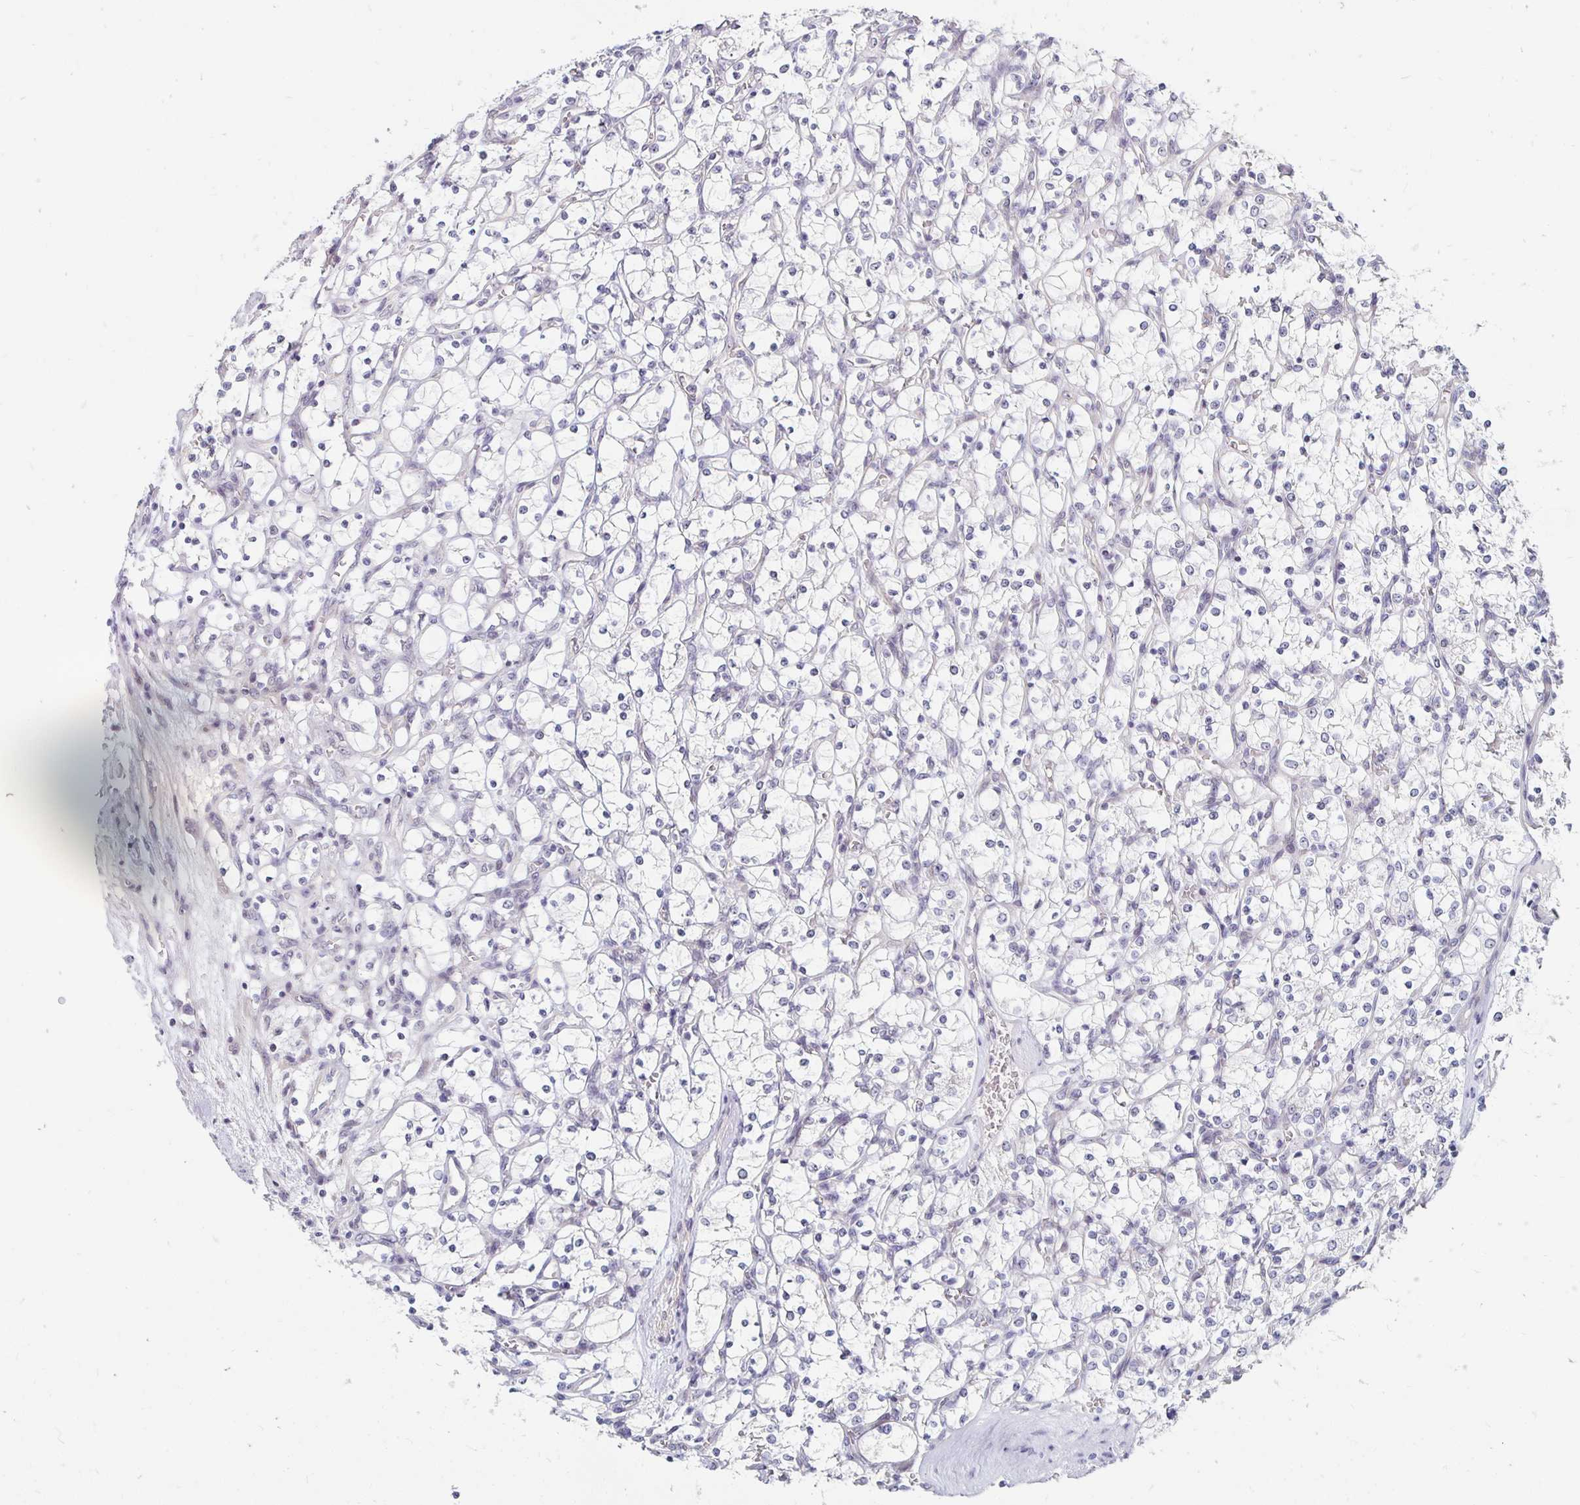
{"staining": {"intensity": "negative", "quantity": "none", "location": "none"}, "tissue": "renal cancer", "cell_type": "Tumor cells", "image_type": "cancer", "snomed": [{"axis": "morphology", "description": "Adenocarcinoma, NOS"}, {"axis": "topography", "description": "Kidney"}], "caption": "IHC image of renal cancer stained for a protein (brown), which displays no expression in tumor cells.", "gene": "NUP85", "patient": {"sex": "female", "age": 69}}